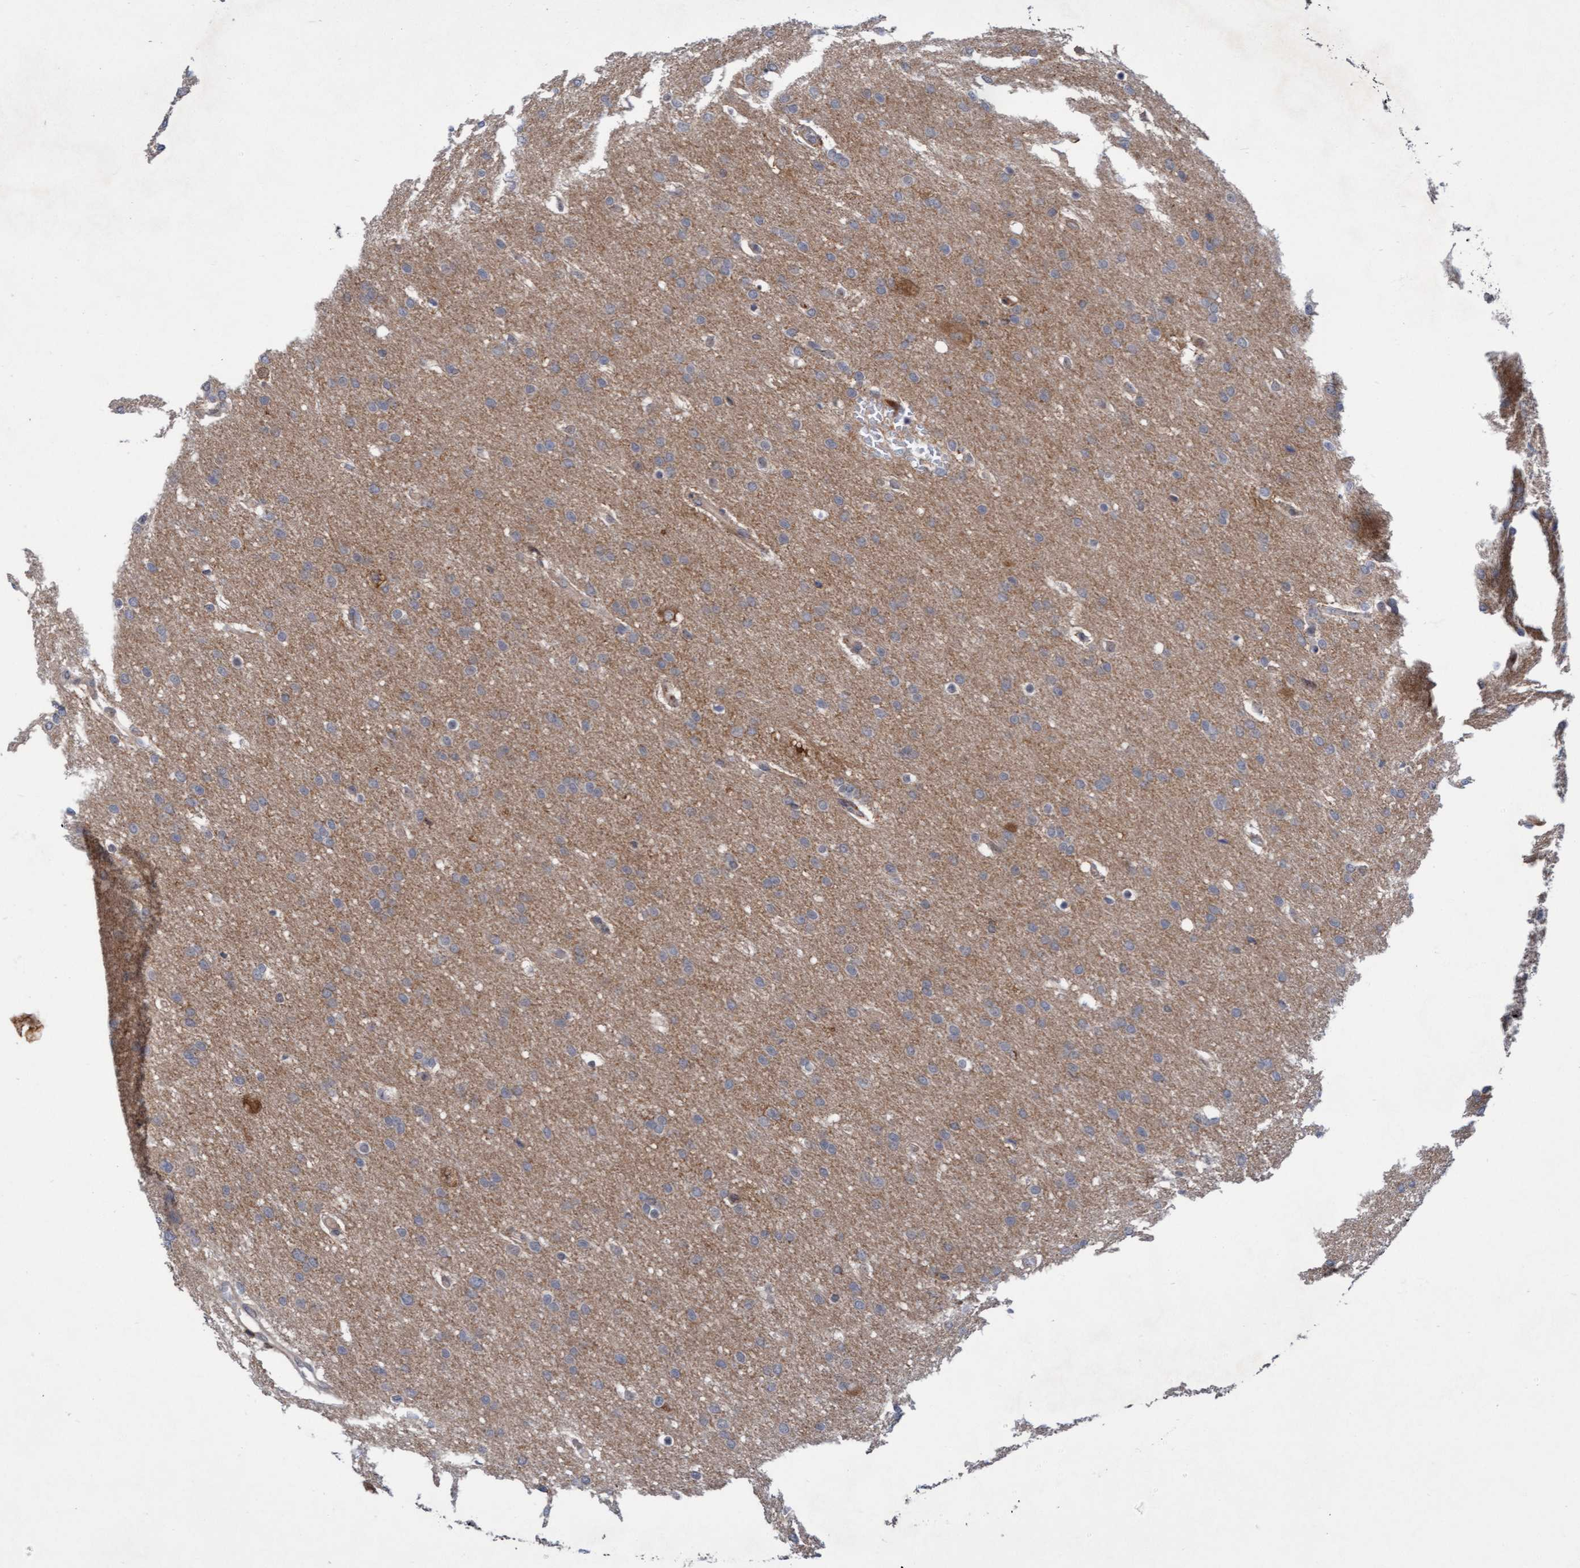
{"staining": {"intensity": "weak", "quantity": "25%-75%", "location": "cytoplasmic/membranous"}, "tissue": "glioma", "cell_type": "Tumor cells", "image_type": "cancer", "snomed": [{"axis": "morphology", "description": "Glioma, malignant, Low grade"}, {"axis": "topography", "description": "Brain"}], "caption": "Malignant glioma (low-grade) stained for a protein displays weak cytoplasmic/membranous positivity in tumor cells.", "gene": "RAP1GAP2", "patient": {"sex": "female", "age": 37}}